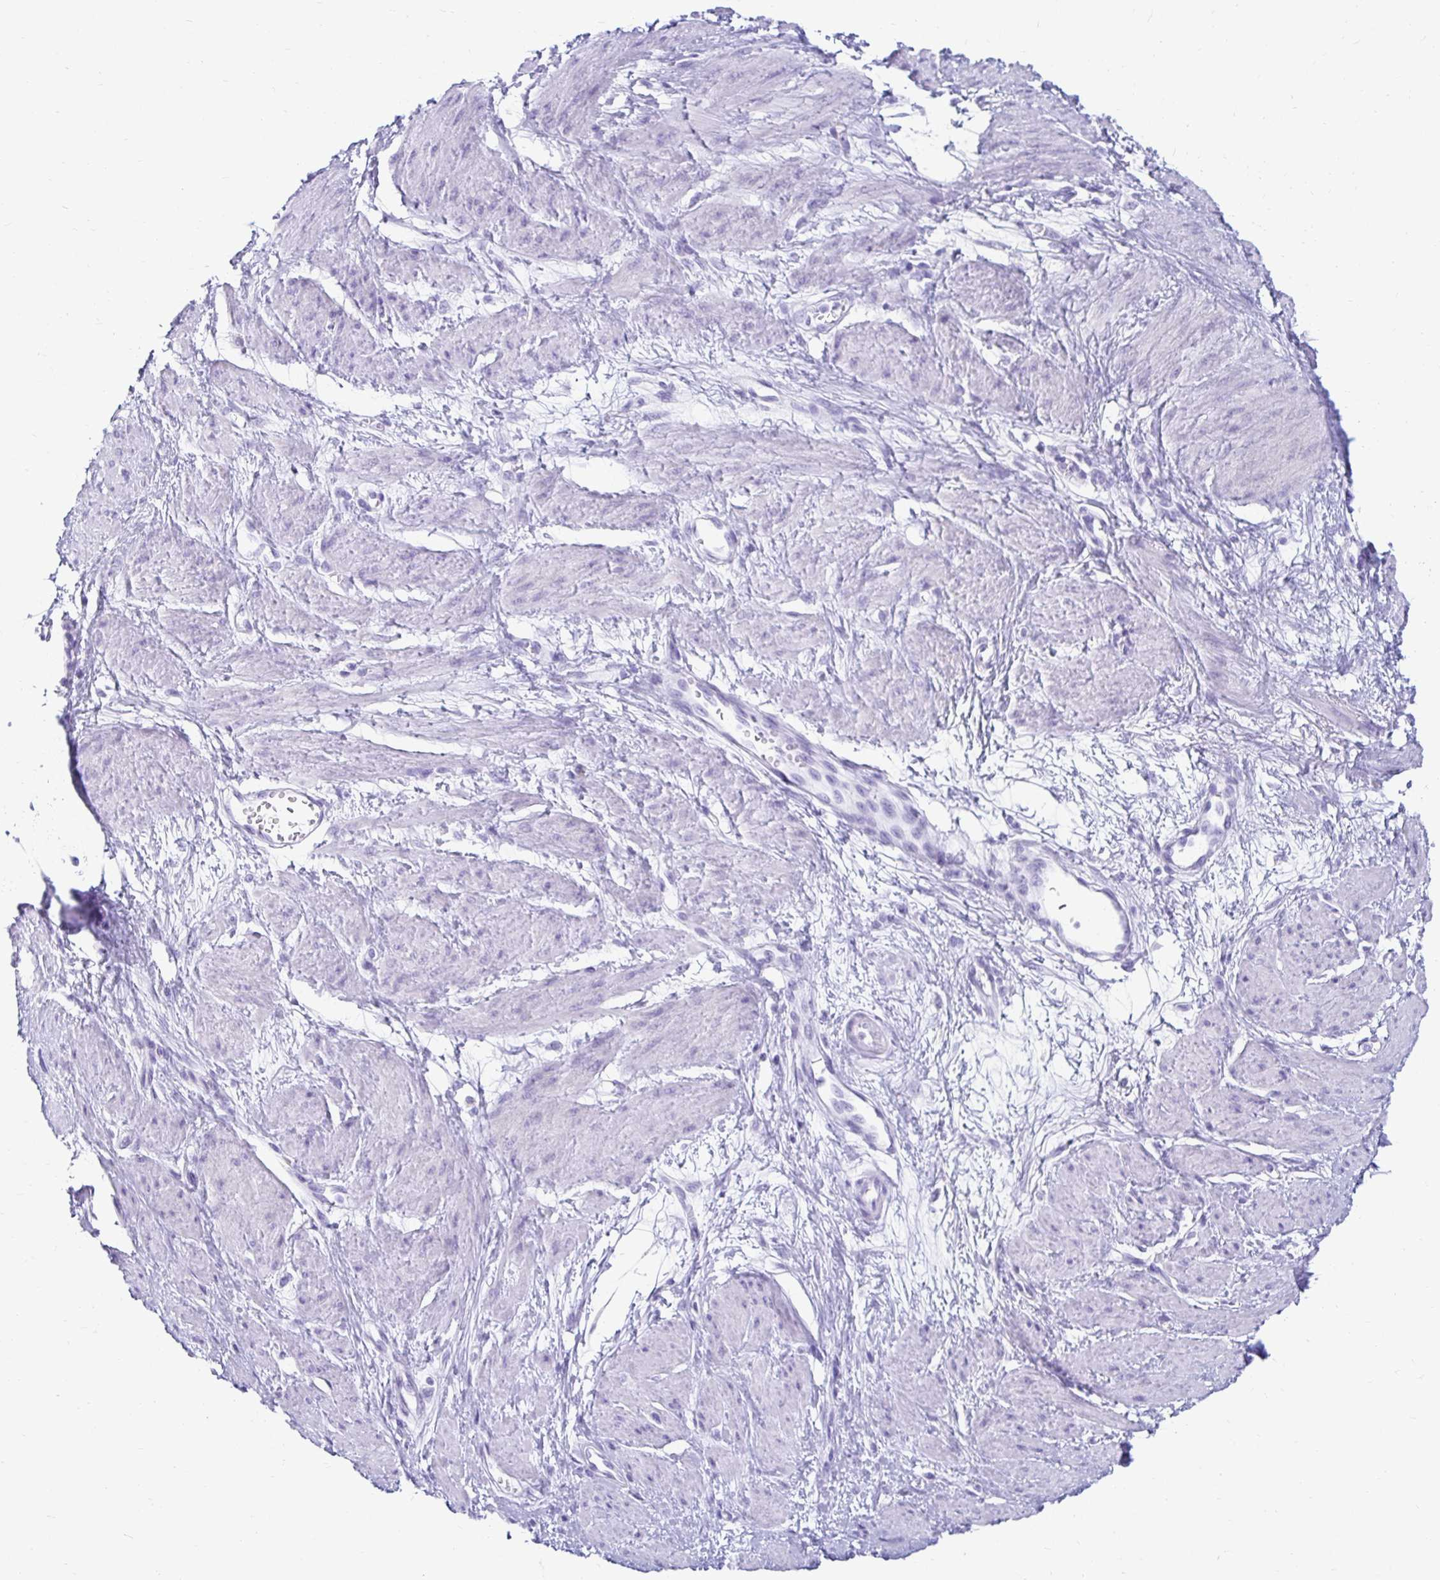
{"staining": {"intensity": "negative", "quantity": "none", "location": "none"}, "tissue": "smooth muscle", "cell_type": "Smooth muscle cells", "image_type": "normal", "snomed": [{"axis": "morphology", "description": "Normal tissue, NOS"}, {"axis": "topography", "description": "Smooth muscle"}, {"axis": "topography", "description": "Uterus"}], "caption": "Immunohistochemical staining of benign human smooth muscle reveals no significant positivity in smooth muscle cells. (DAB (3,3'-diaminobenzidine) IHC, high magnification).", "gene": "CST6", "patient": {"sex": "female", "age": 39}}